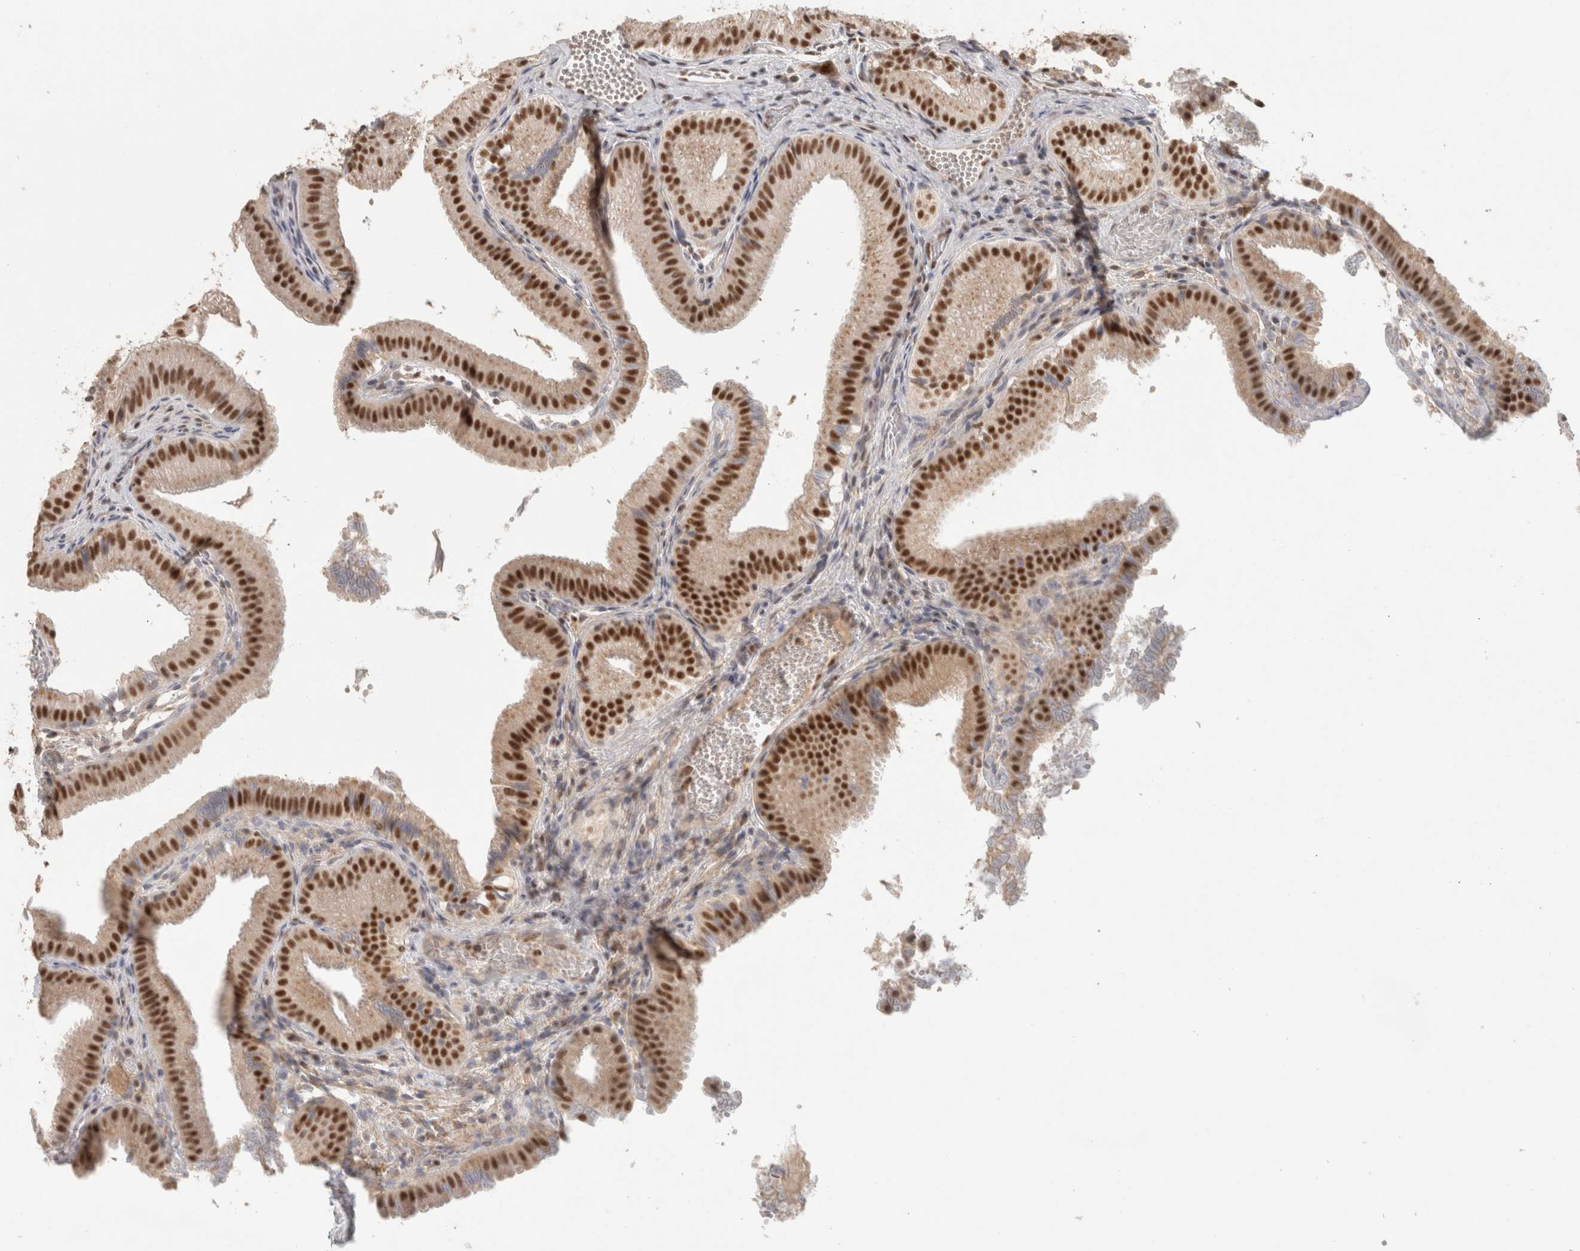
{"staining": {"intensity": "strong", "quantity": ">75%", "location": "nuclear"}, "tissue": "gallbladder", "cell_type": "Glandular cells", "image_type": "normal", "snomed": [{"axis": "morphology", "description": "Normal tissue, NOS"}, {"axis": "topography", "description": "Gallbladder"}], "caption": "A high amount of strong nuclear staining is identified in approximately >75% of glandular cells in normal gallbladder. (Stains: DAB (3,3'-diaminobenzidine) in brown, nuclei in blue, Microscopy: brightfield microscopy at high magnification).", "gene": "ZNF830", "patient": {"sex": "female", "age": 30}}